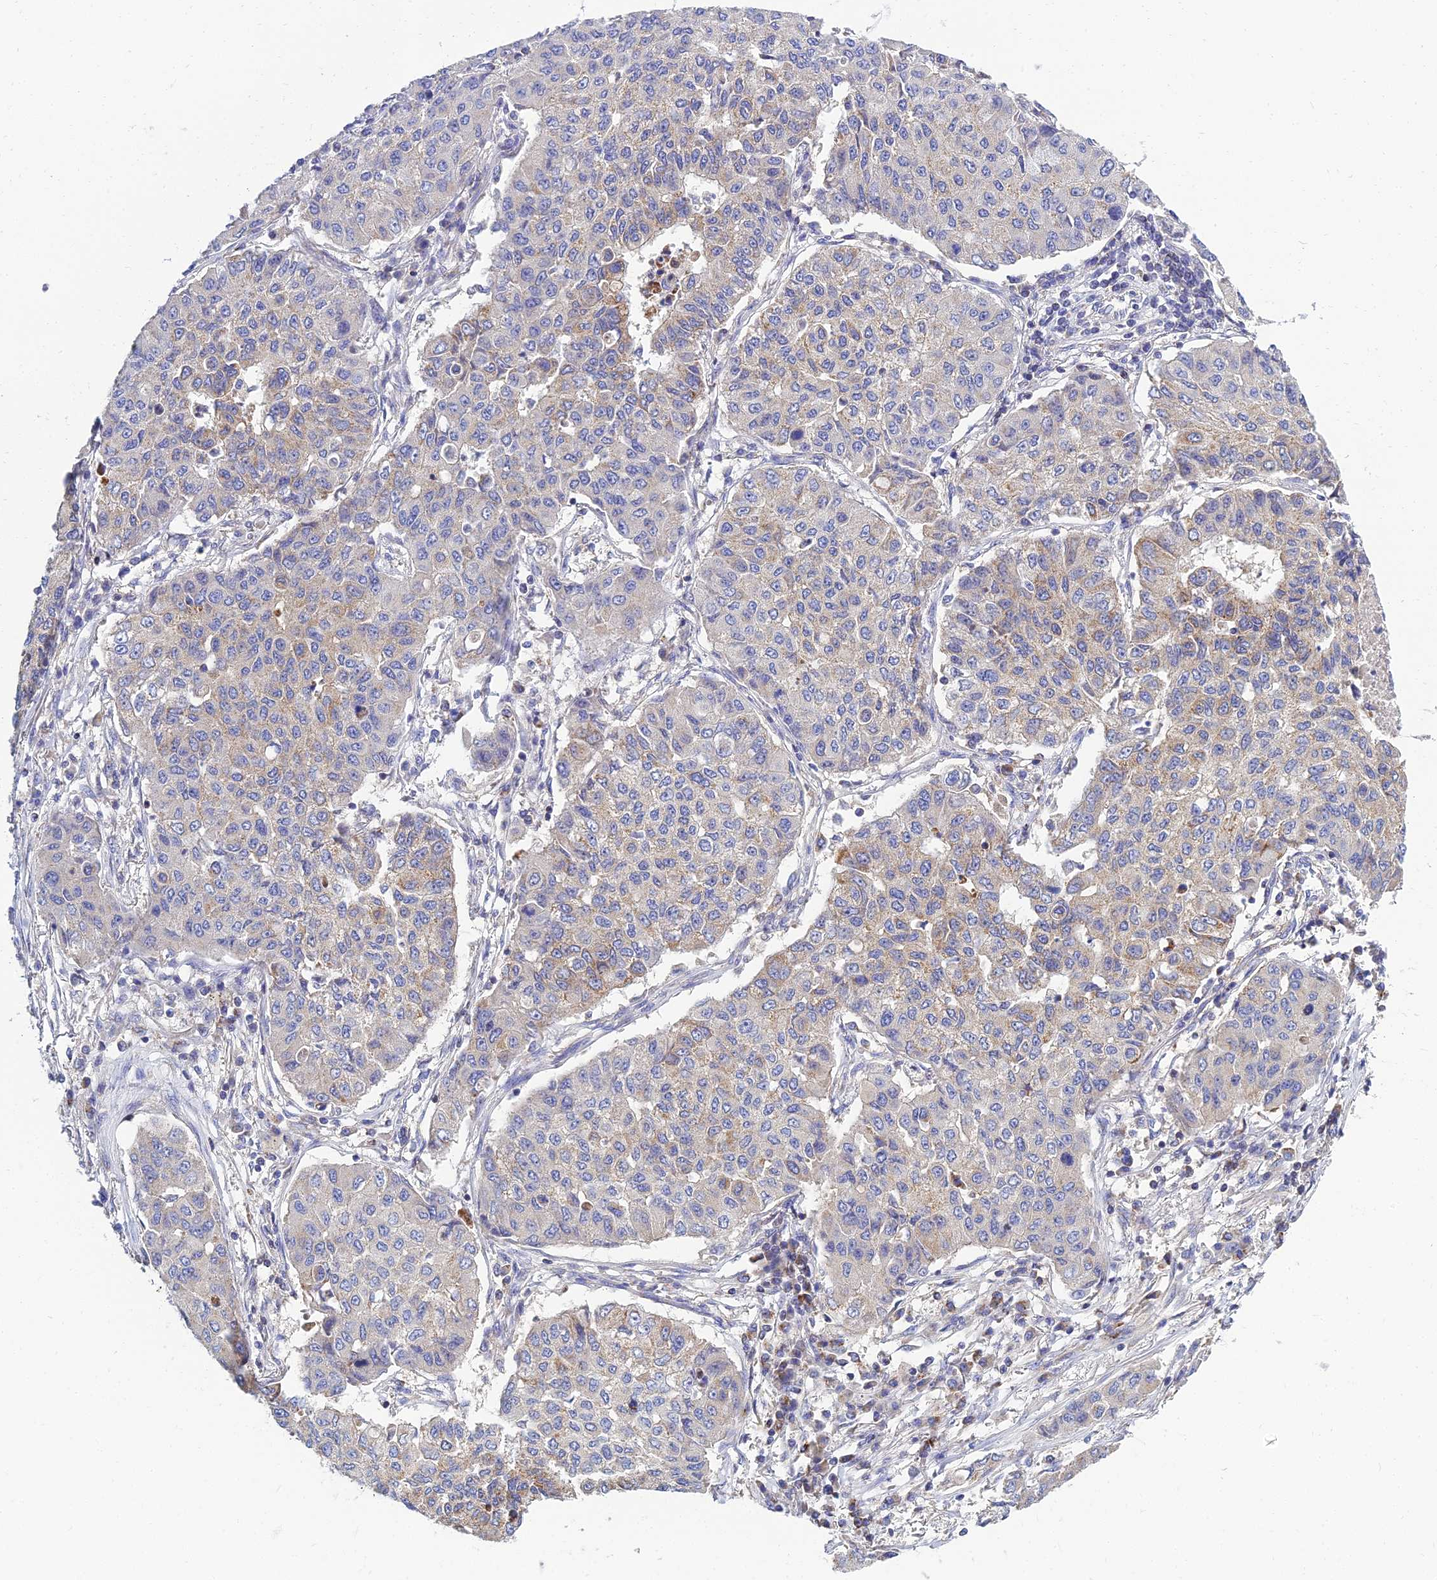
{"staining": {"intensity": "weak", "quantity": "25%-75%", "location": "cytoplasmic/membranous"}, "tissue": "lung cancer", "cell_type": "Tumor cells", "image_type": "cancer", "snomed": [{"axis": "morphology", "description": "Squamous cell carcinoma, NOS"}, {"axis": "topography", "description": "Lung"}], "caption": "IHC histopathology image of neoplastic tissue: human lung cancer stained using immunohistochemistry (IHC) displays low levels of weak protein expression localized specifically in the cytoplasmic/membranous of tumor cells, appearing as a cytoplasmic/membranous brown color.", "gene": "NPY", "patient": {"sex": "male", "age": 74}}